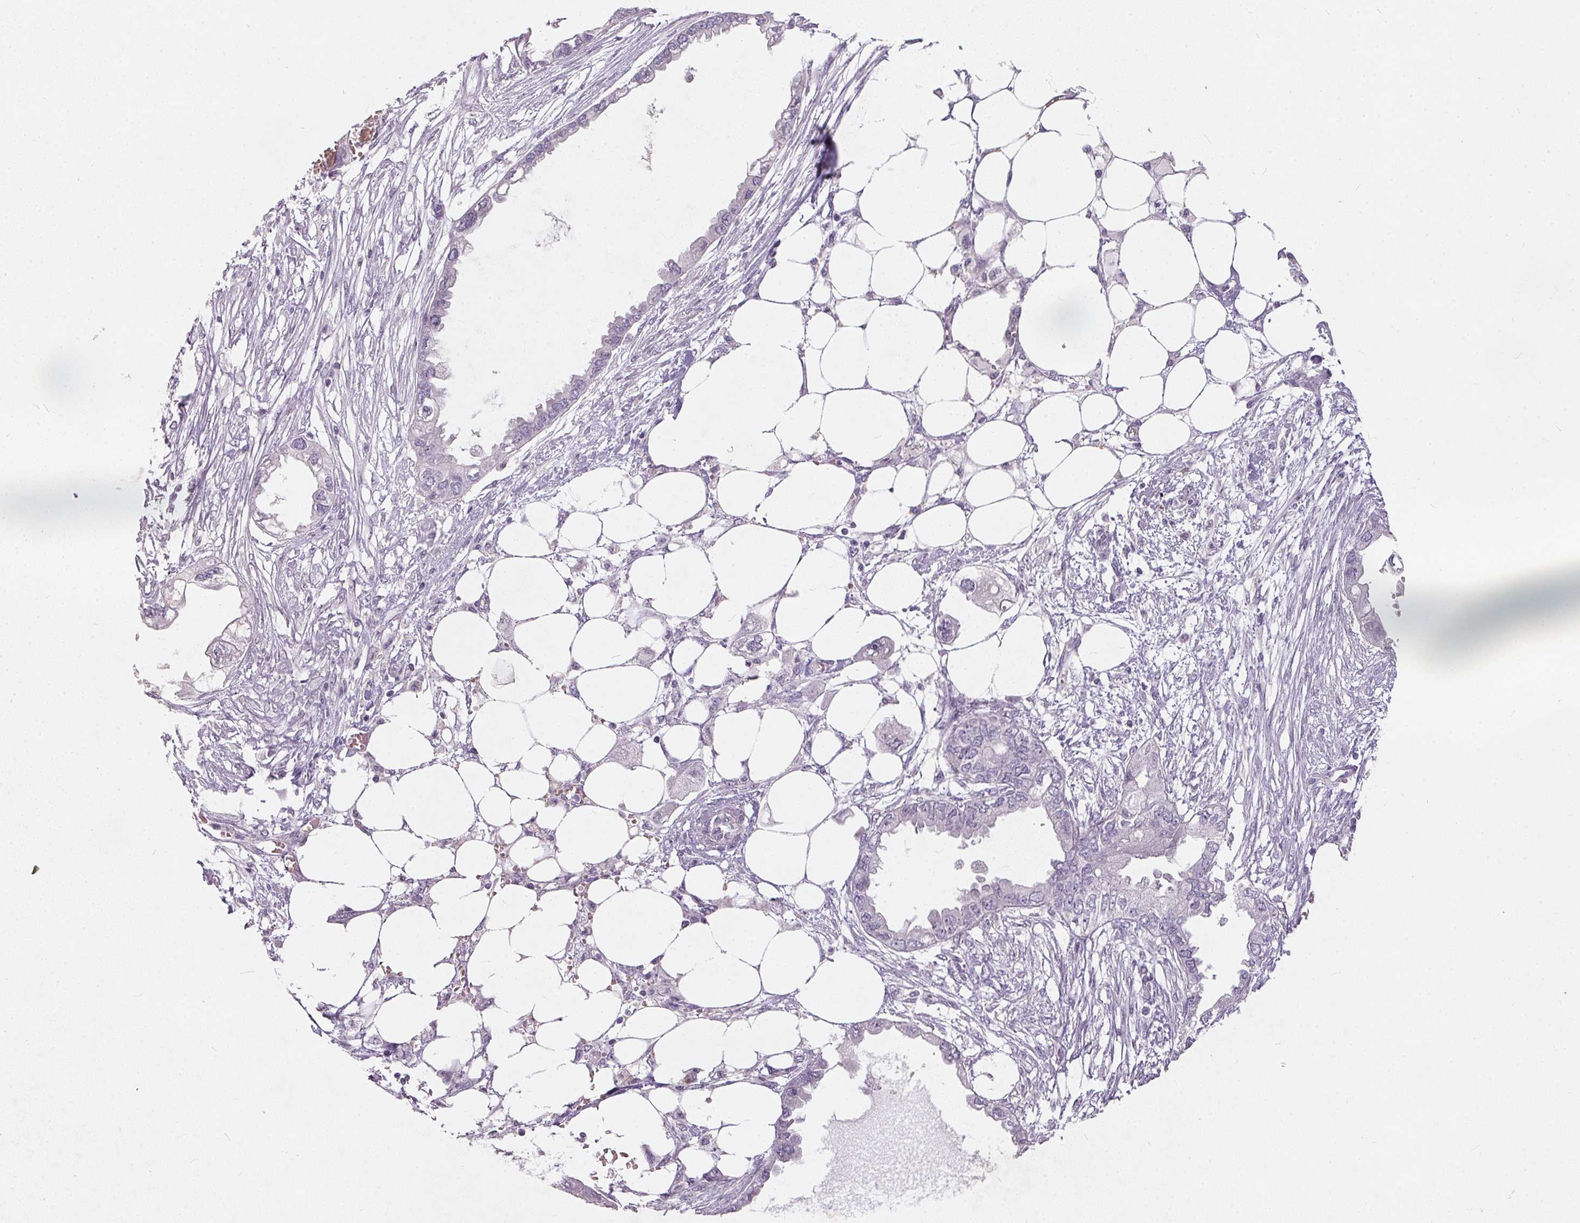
{"staining": {"intensity": "negative", "quantity": "none", "location": "none"}, "tissue": "endometrial cancer", "cell_type": "Tumor cells", "image_type": "cancer", "snomed": [{"axis": "morphology", "description": "Adenocarcinoma, NOS"}, {"axis": "morphology", "description": "Adenocarcinoma, metastatic, NOS"}, {"axis": "topography", "description": "Adipose tissue"}, {"axis": "topography", "description": "Endometrium"}], "caption": "An IHC micrograph of metastatic adenocarcinoma (endometrial) is shown. There is no staining in tumor cells of metastatic adenocarcinoma (endometrial).", "gene": "KCNK15", "patient": {"sex": "female", "age": 67}}